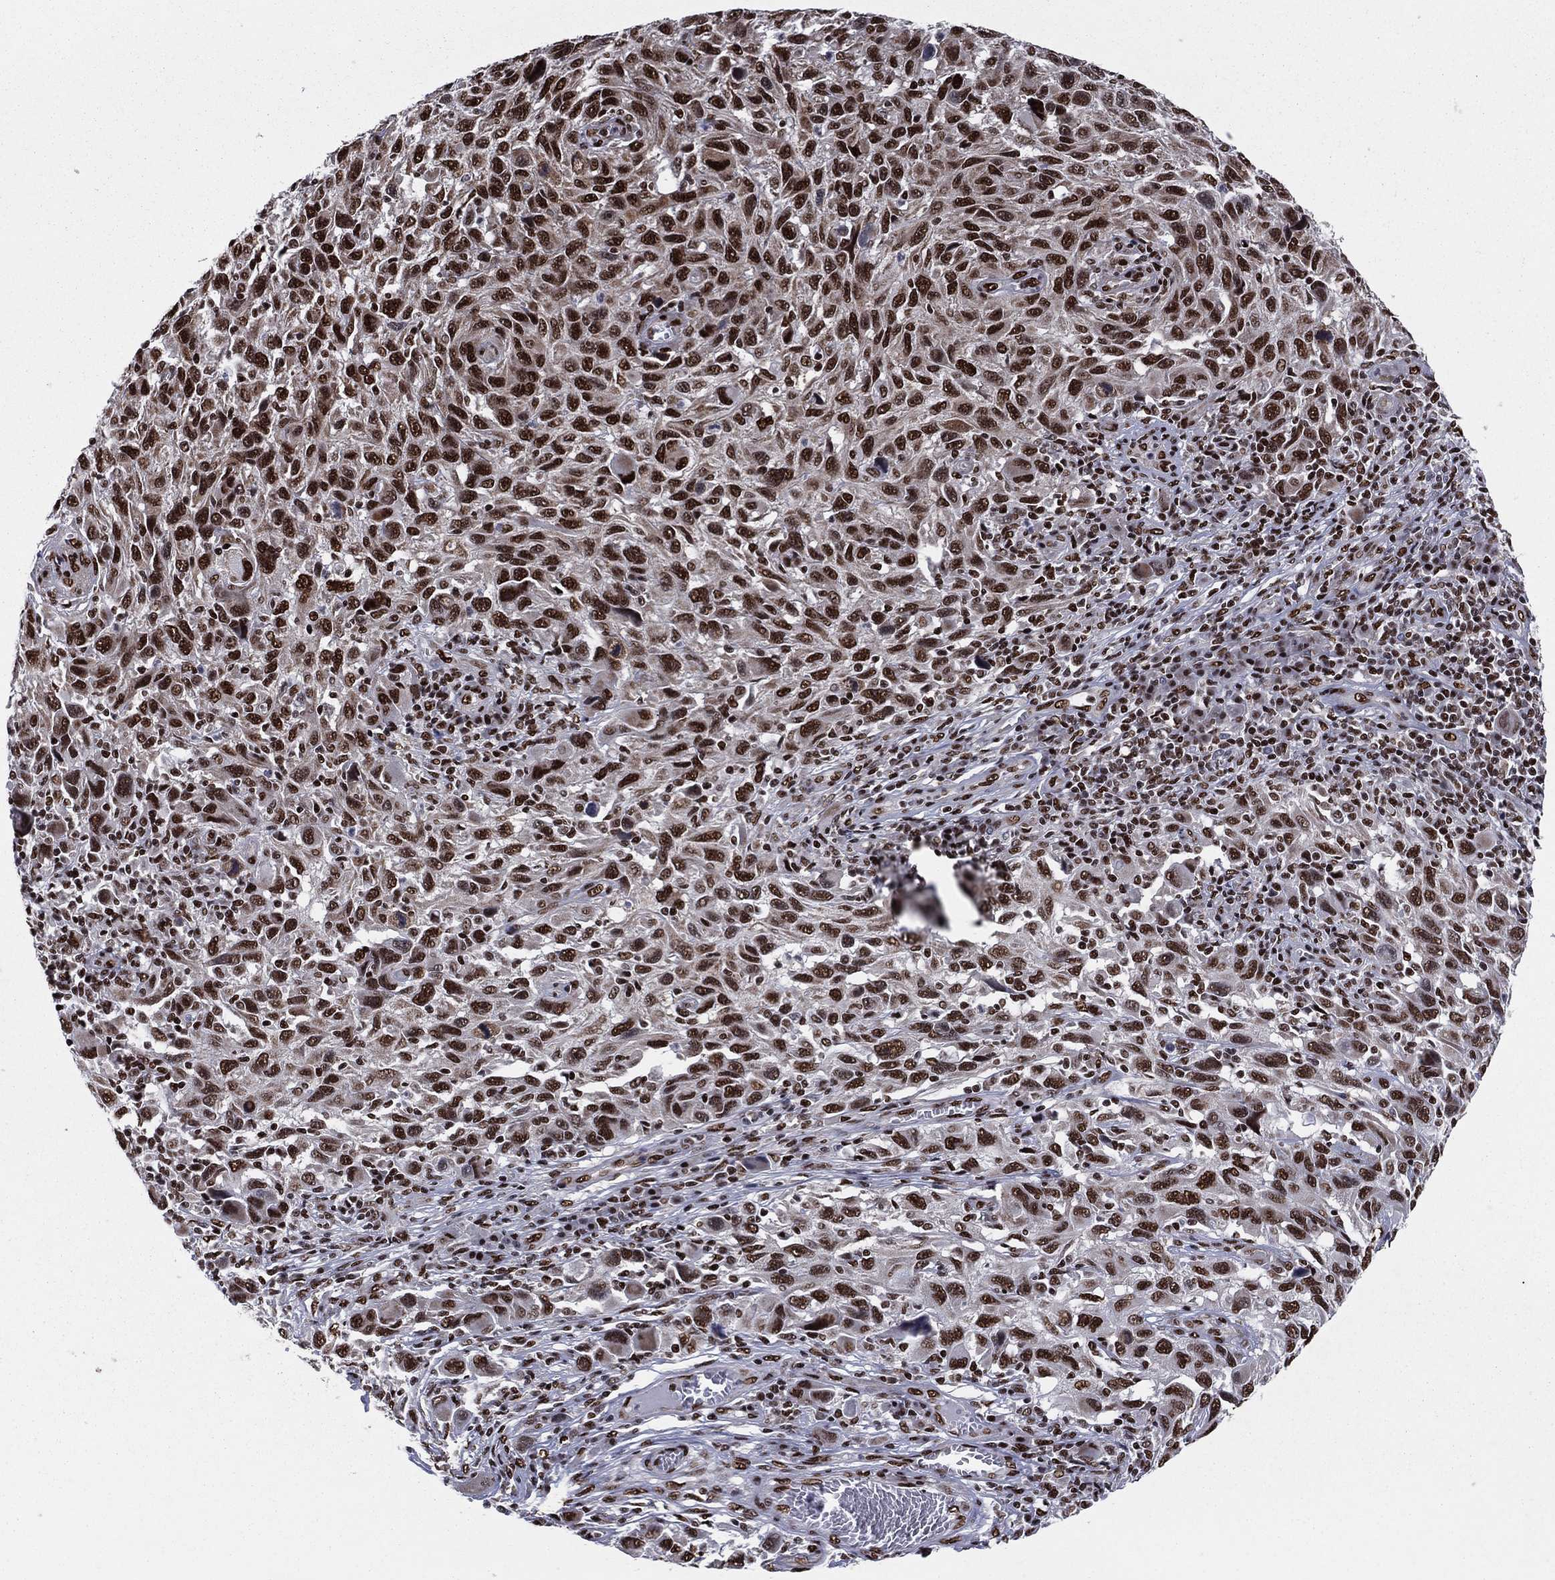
{"staining": {"intensity": "strong", "quantity": ">75%", "location": "nuclear"}, "tissue": "melanoma", "cell_type": "Tumor cells", "image_type": "cancer", "snomed": [{"axis": "morphology", "description": "Malignant melanoma, NOS"}, {"axis": "topography", "description": "Skin"}], "caption": "DAB immunohistochemical staining of human malignant melanoma shows strong nuclear protein expression in about >75% of tumor cells.", "gene": "TP53BP1", "patient": {"sex": "male", "age": 53}}